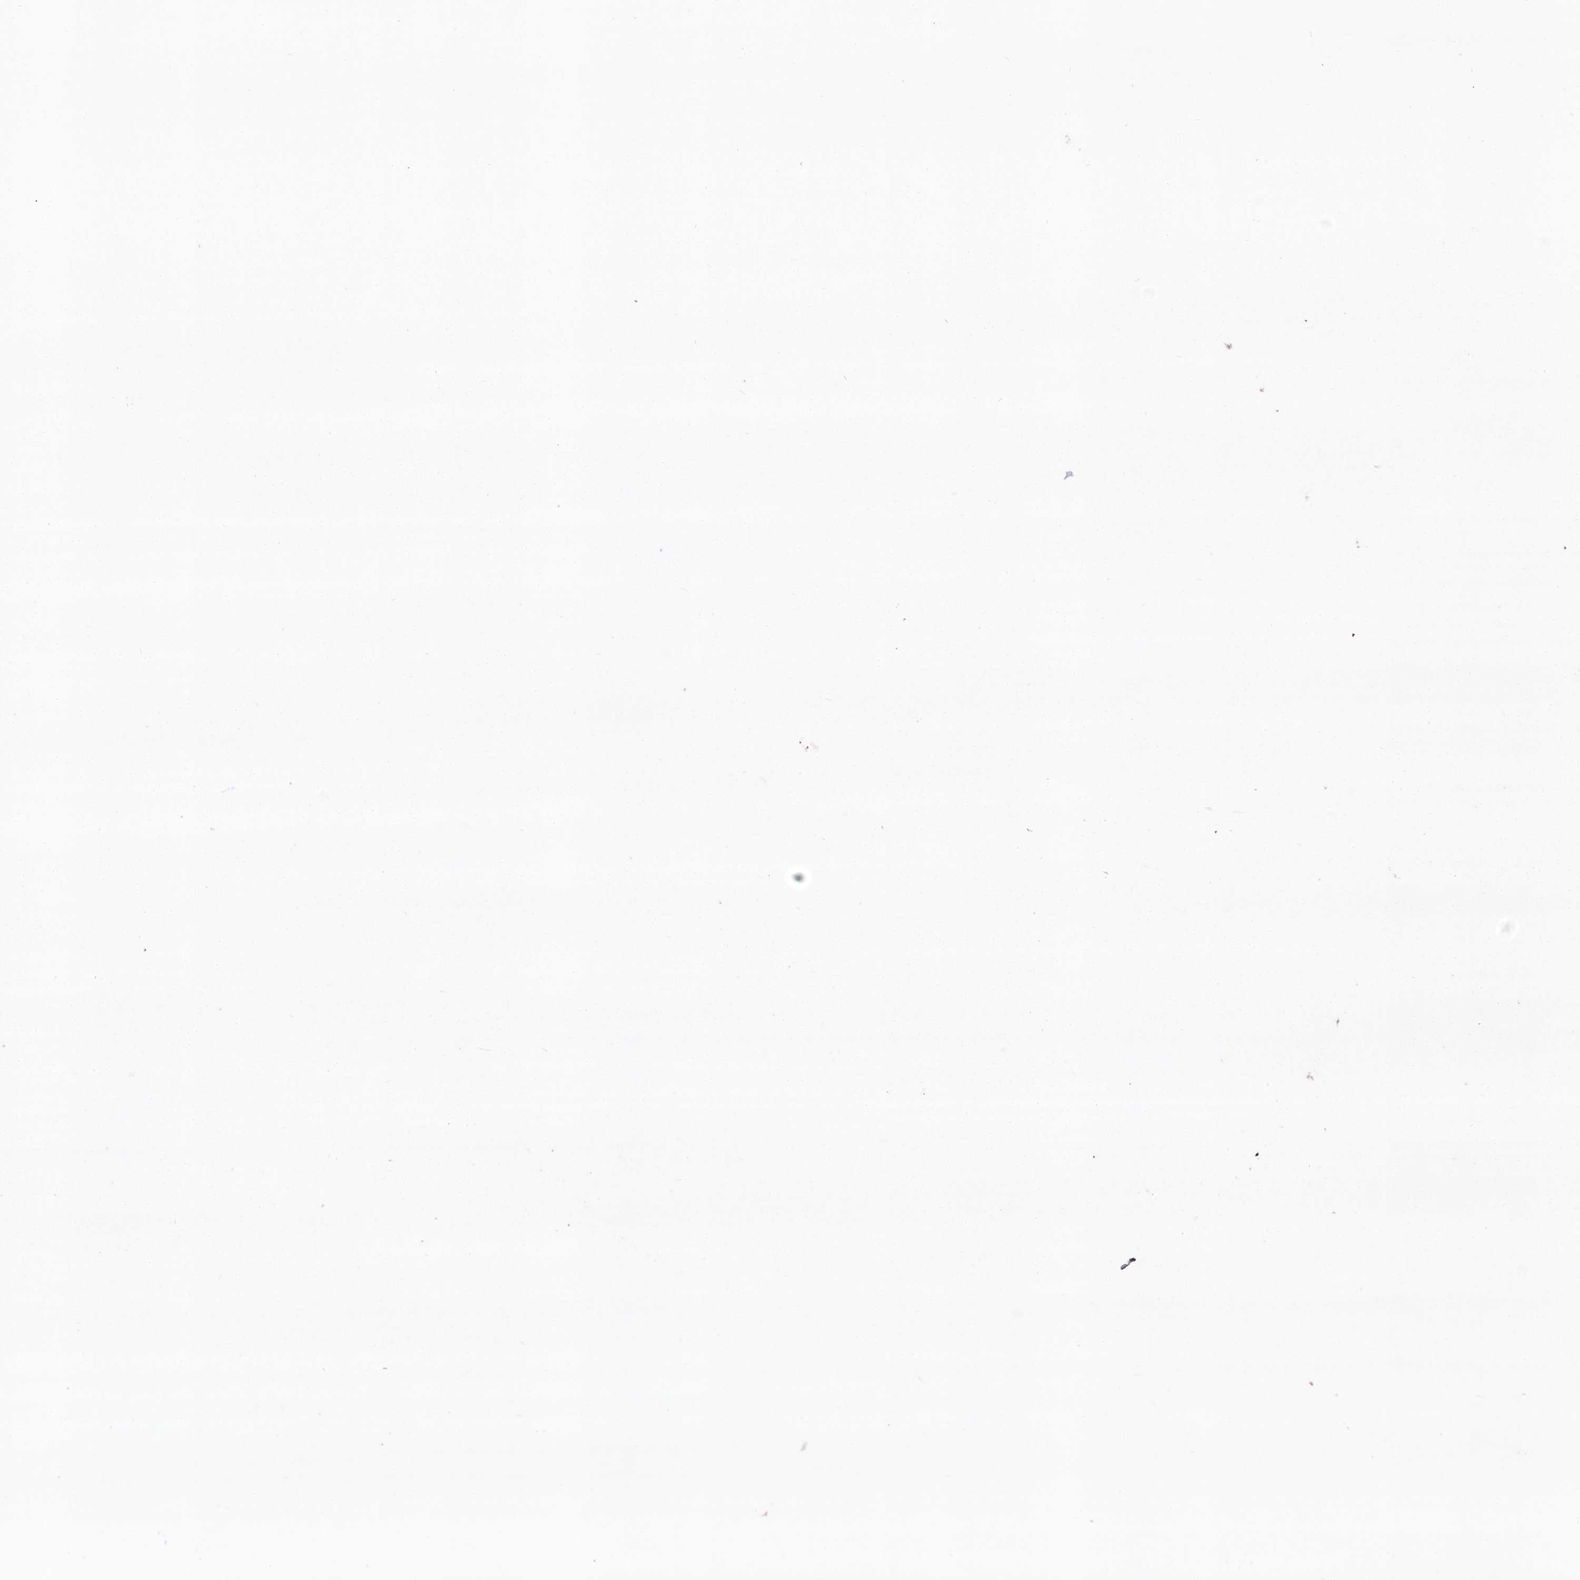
{"staining": {"intensity": "moderate", "quantity": "25%-75%", "location": "cytoplasmic/membranous,nuclear"}, "tissue": "bone marrow", "cell_type": "Hematopoietic cells", "image_type": "normal", "snomed": [{"axis": "morphology", "description": "Normal tissue, NOS"}, {"axis": "topography", "description": "Bone marrow"}], "caption": "This photomicrograph exhibits normal bone marrow stained with IHC to label a protein in brown. The cytoplasmic/membranous,nuclear of hematopoietic cells show moderate positivity for the protein. Nuclei are counter-stained blue.", "gene": "TBCA", "patient": {"sex": "male"}}